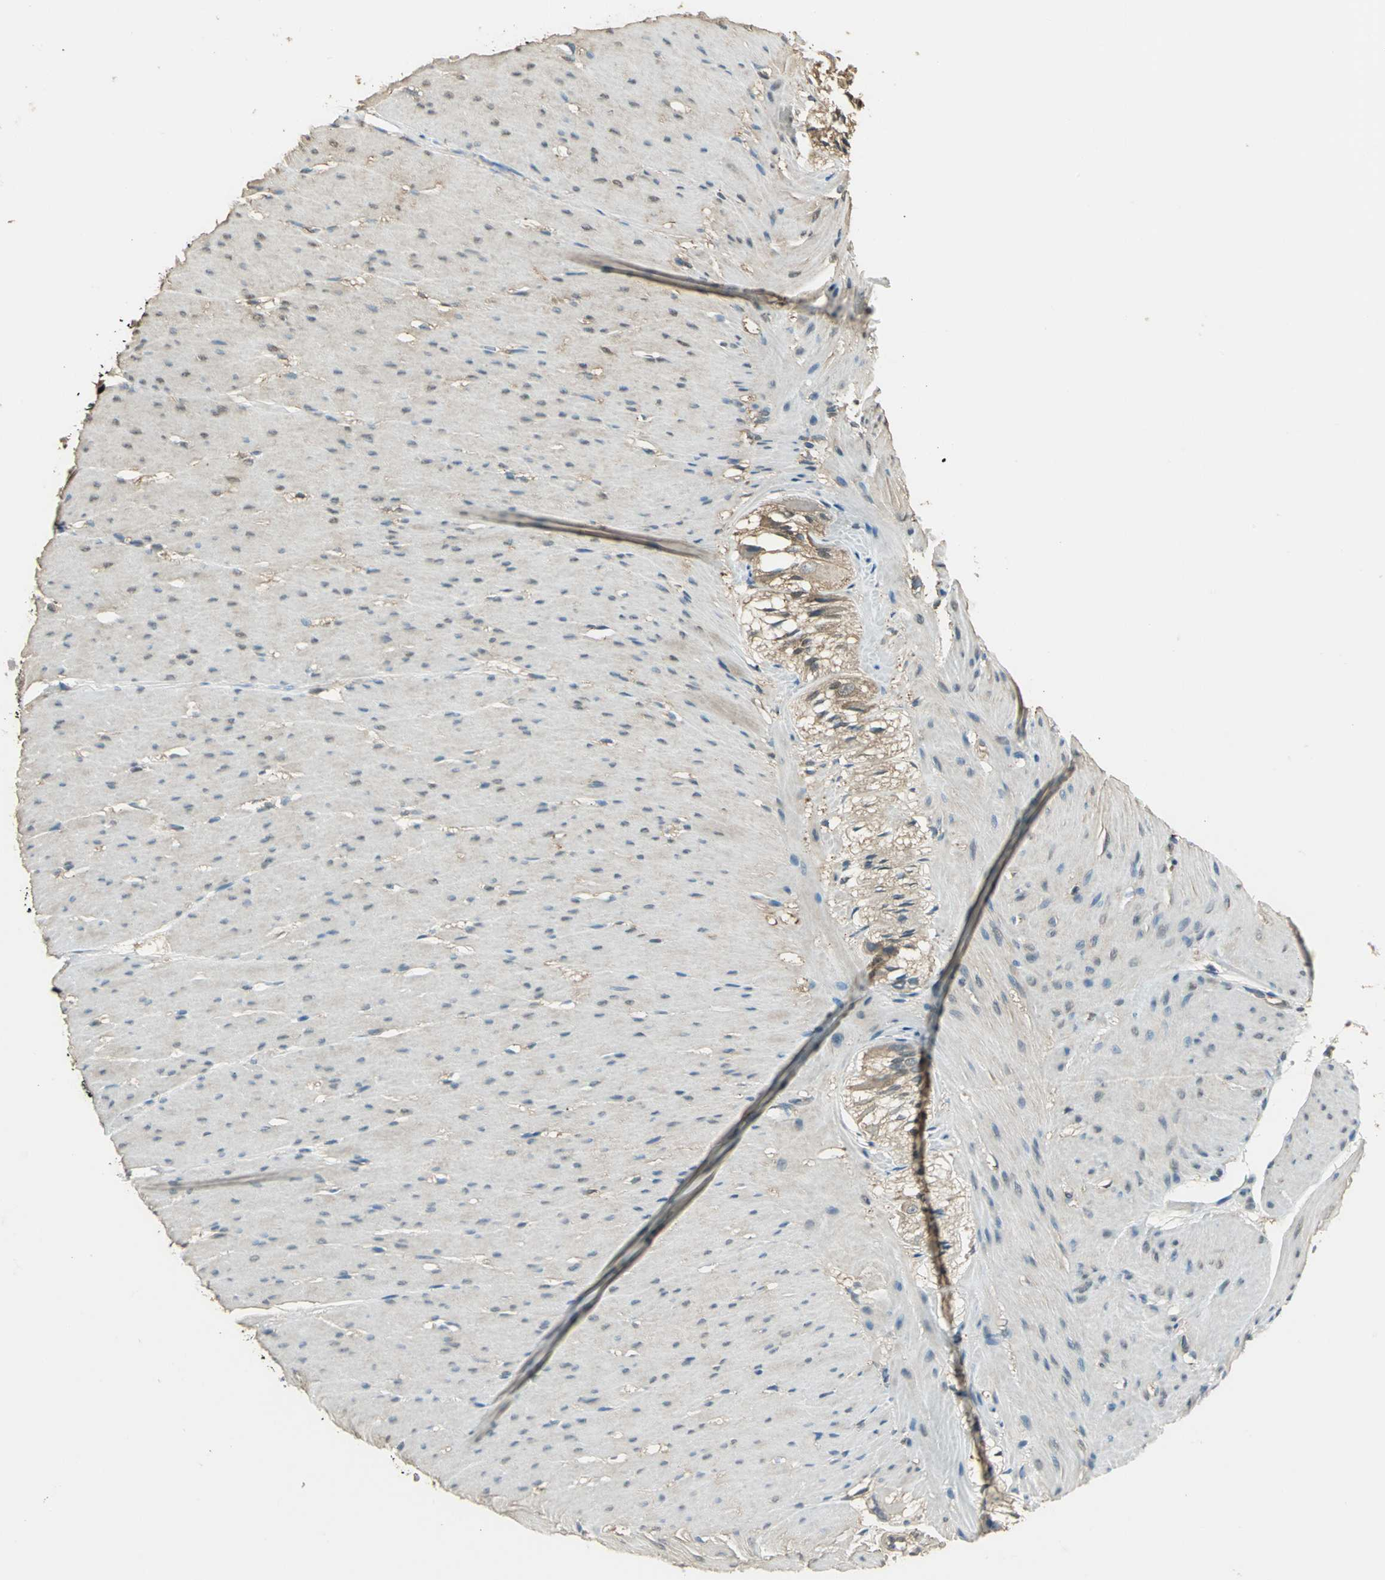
{"staining": {"intensity": "negative", "quantity": "none", "location": "none"}, "tissue": "colon", "cell_type": "Endothelial cells", "image_type": "normal", "snomed": [{"axis": "morphology", "description": "Normal tissue, NOS"}, {"axis": "topography", "description": "Smooth muscle"}, {"axis": "topography", "description": "Colon"}], "caption": "Histopathology image shows no protein staining in endothelial cells of benign colon. (DAB (3,3'-diaminobenzidine) immunohistochemistry with hematoxylin counter stain).", "gene": "PARK7", "patient": {"sex": "male", "age": 67}}